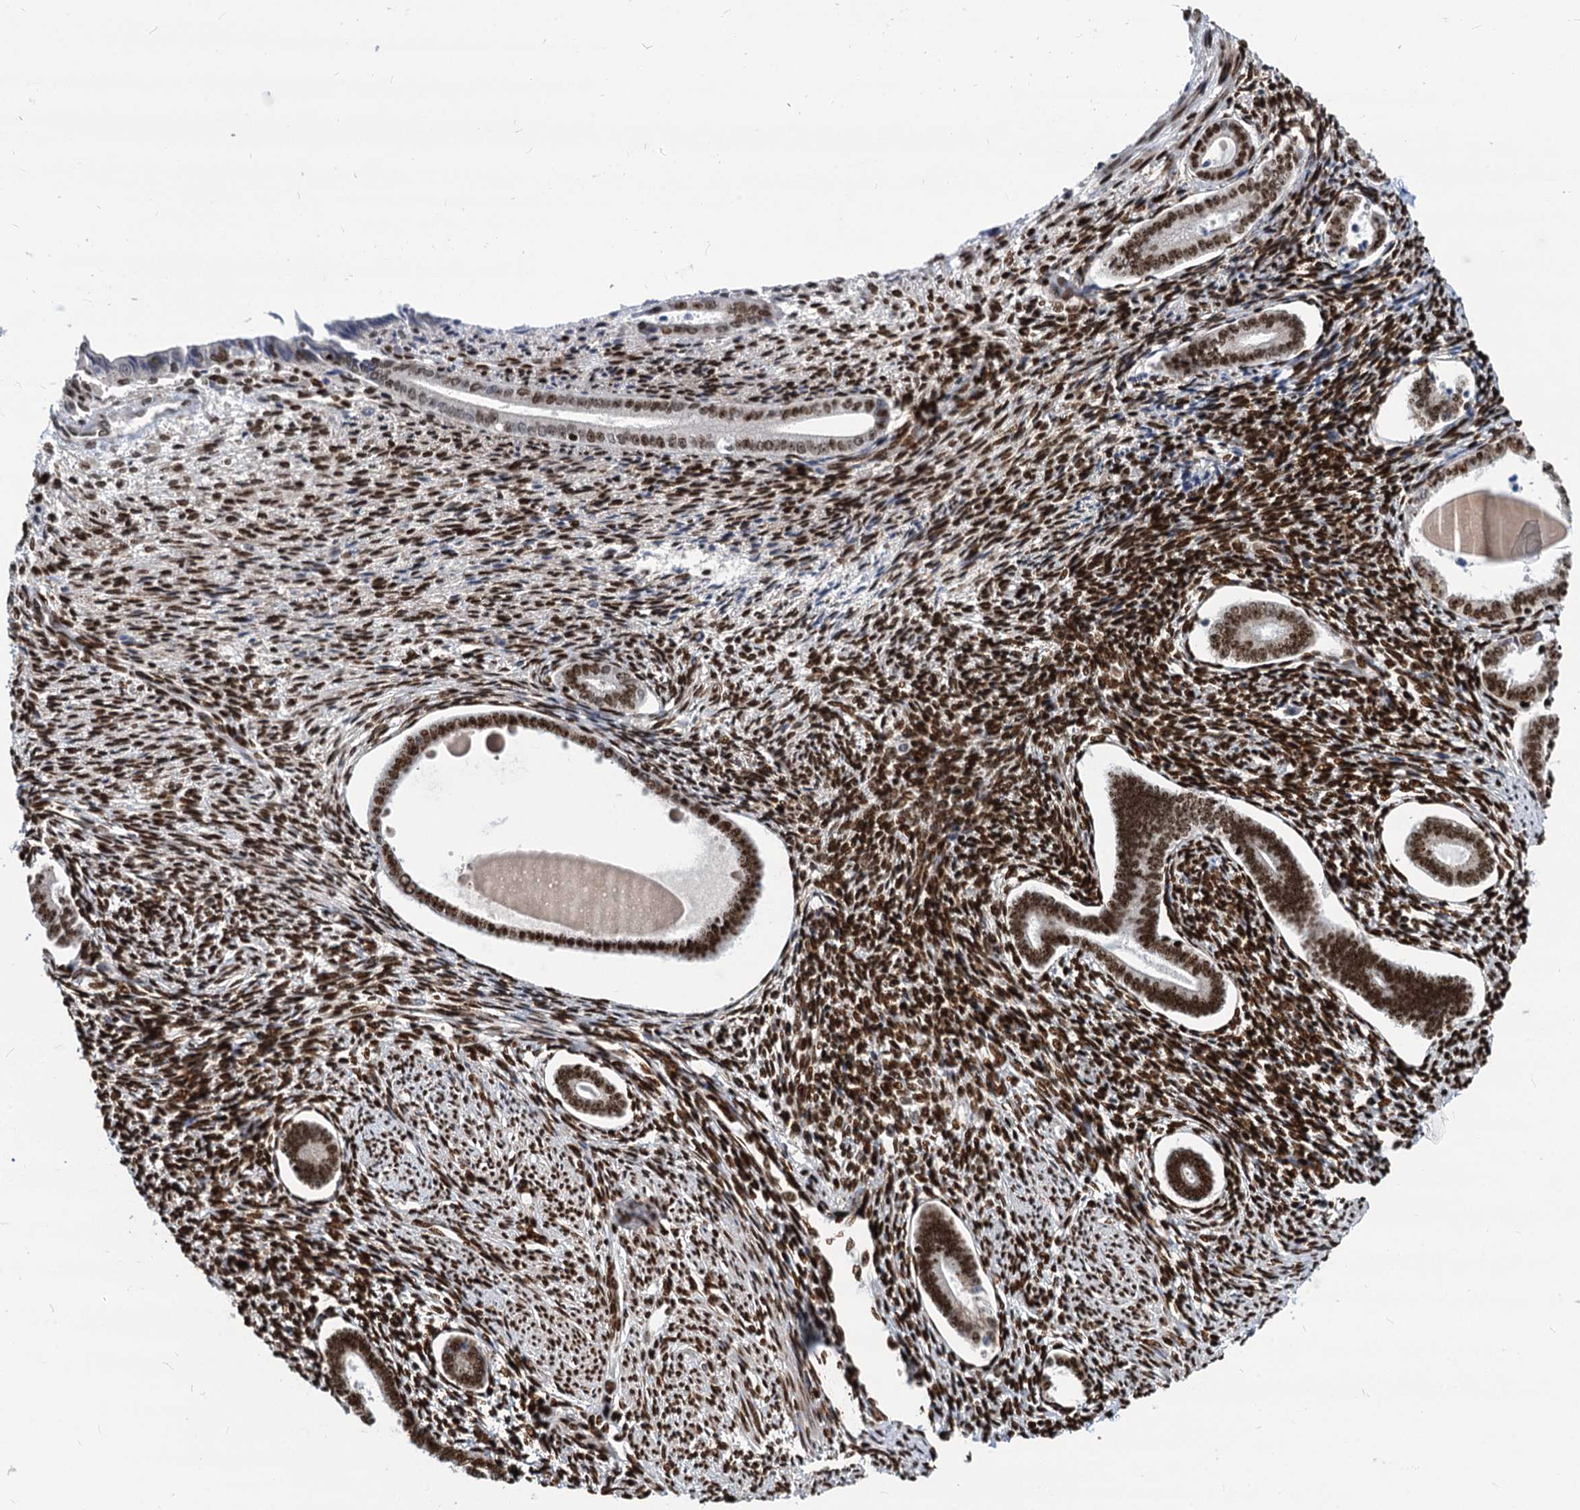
{"staining": {"intensity": "strong", "quantity": ">75%", "location": "nuclear"}, "tissue": "endometrium", "cell_type": "Cells in endometrial stroma", "image_type": "normal", "snomed": [{"axis": "morphology", "description": "Normal tissue, NOS"}, {"axis": "topography", "description": "Endometrium"}], "caption": "Brown immunohistochemical staining in benign endometrium displays strong nuclear staining in about >75% of cells in endometrial stroma. The staining is performed using DAB (3,3'-diaminobenzidine) brown chromogen to label protein expression. The nuclei are counter-stained blue using hematoxylin.", "gene": "MECP2", "patient": {"sex": "female", "age": 56}}